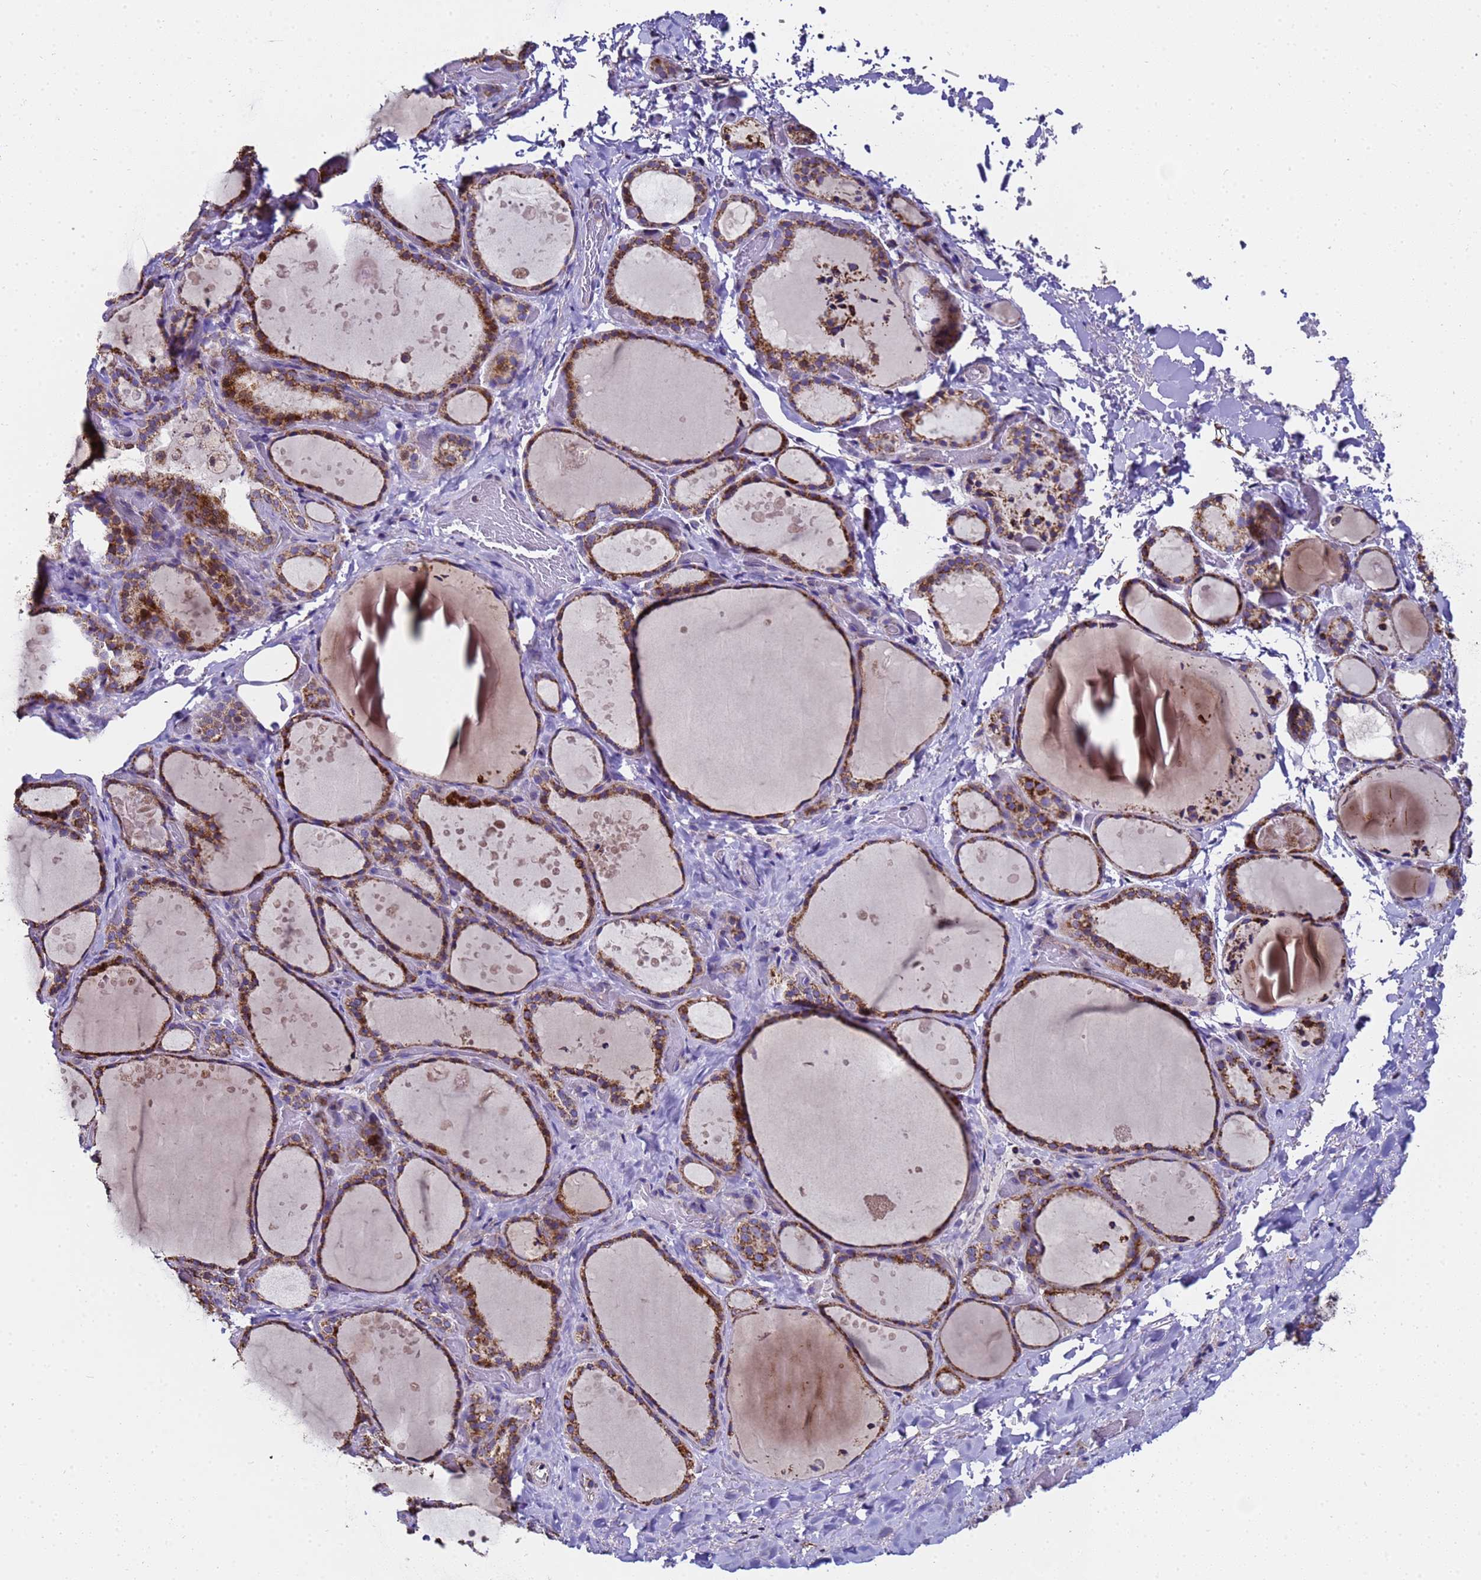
{"staining": {"intensity": "strong", "quantity": ">75%", "location": "cytoplasmic/membranous"}, "tissue": "thyroid gland", "cell_type": "Glandular cells", "image_type": "normal", "snomed": [{"axis": "morphology", "description": "Normal tissue, NOS"}, {"axis": "topography", "description": "Thyroid gland"}], "caption": "Protein expression analysis of normal human thyroid gland reveals strong cytoplasmic/membranous staining in about >75% of glandular cells.", "gene": "MRPS12", "patient": {"sex": "female", "age": 44}}